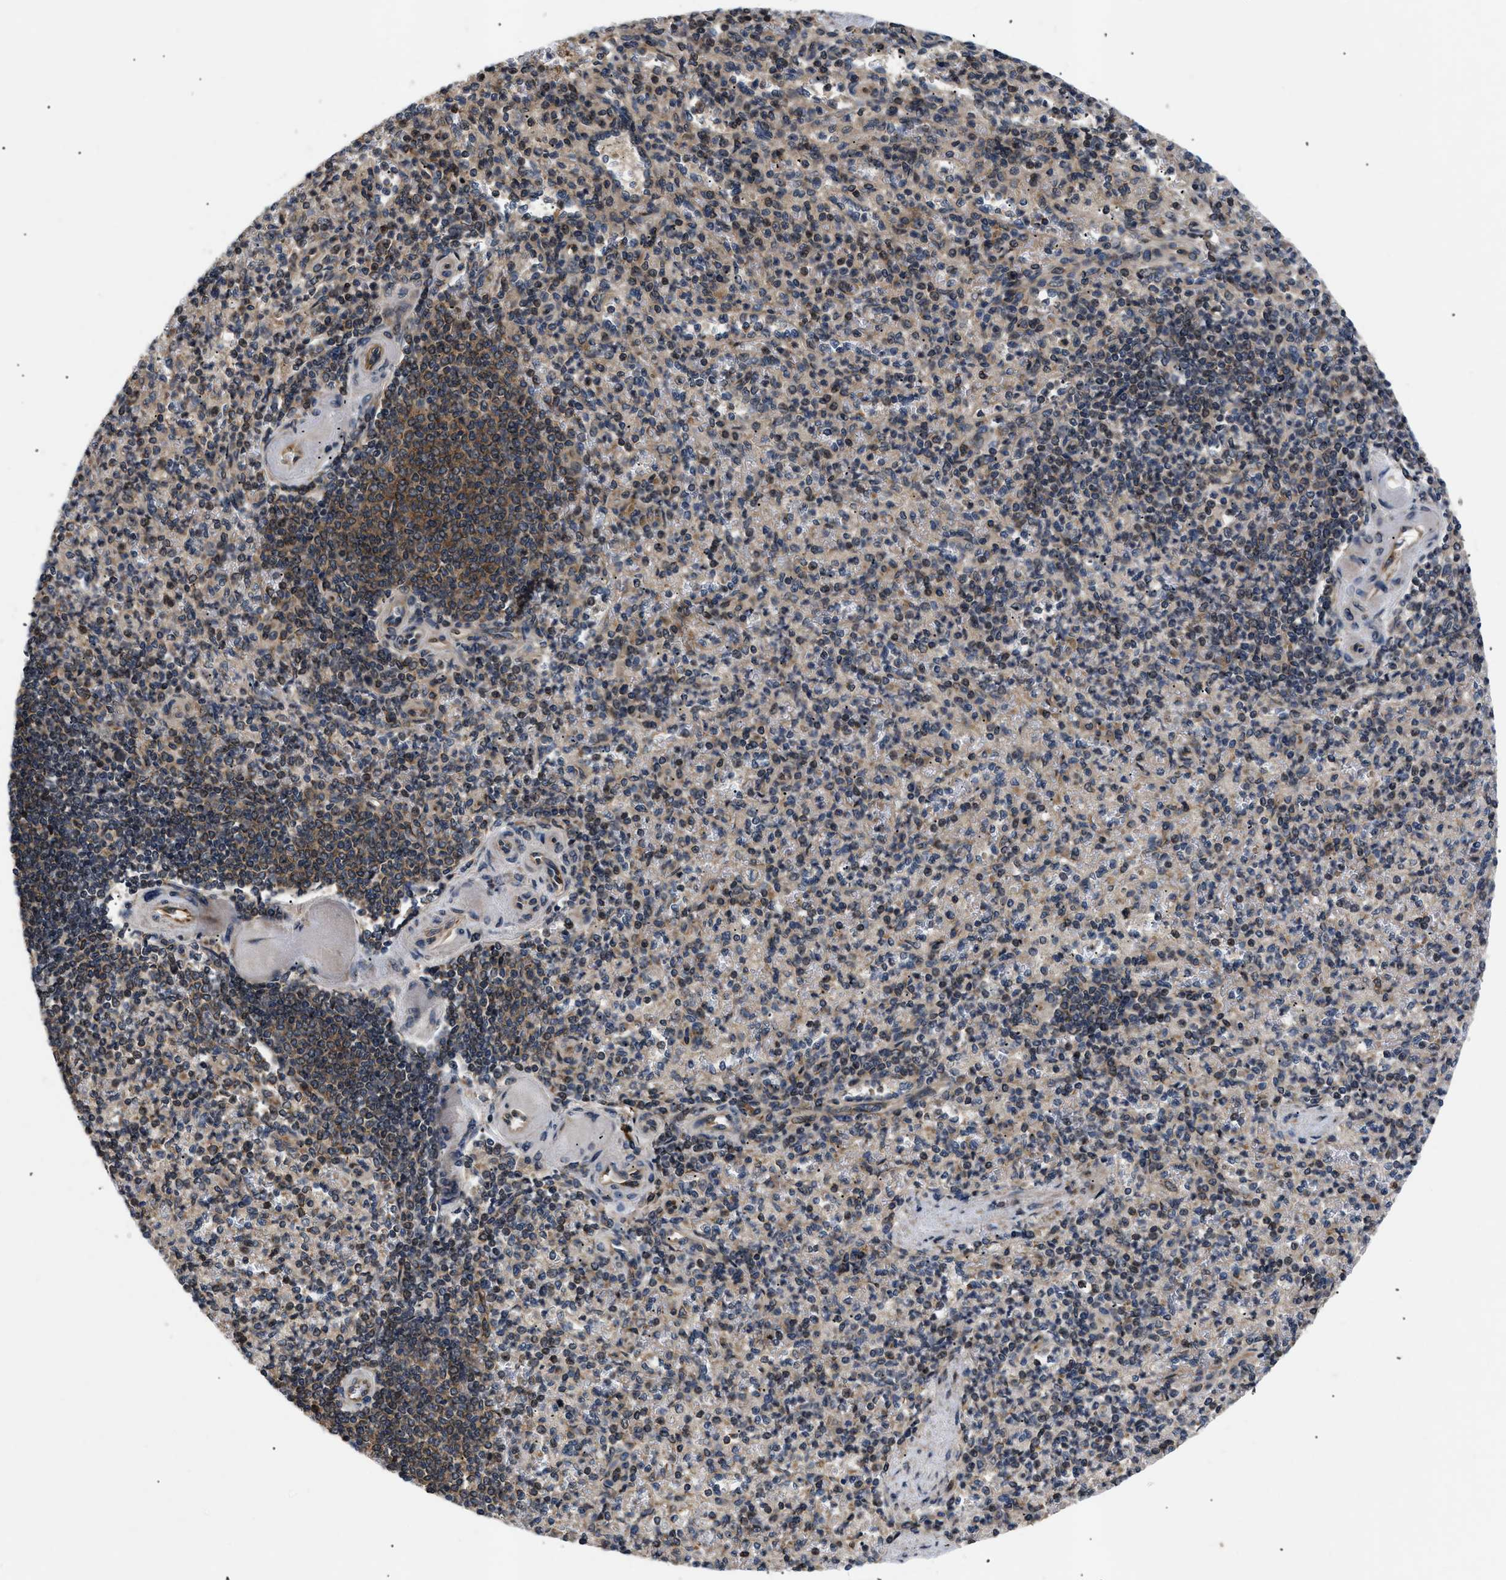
{"staining": {"intensity": "weak", "quantity": "25%-75%", "location": "cytoplasmic/membranous"}, "tissue": "spleen", "cell_type": "Cells in red pulp", "image_type": "normal", "snomed": [{"axis": "morphology", "description": "Normal tissue, NOS"}, {"axis": "topography", "description": "Spleen"}], "caption": "Immunohistochemistry (IHC) staining of unremarkable spleen, which demonstrates low levels of weak cytoplasmic/membranous staining in about 25%-75% of cells in red pulp indicating weak cytoplasmic/membranous protein staining. The staining was performed using DAB (brown) for protein detection and nuclei were counterstained in hematoxylin (blue).", "gene": "HMGCR", "patient": {"sex": "female", "age": 74}}